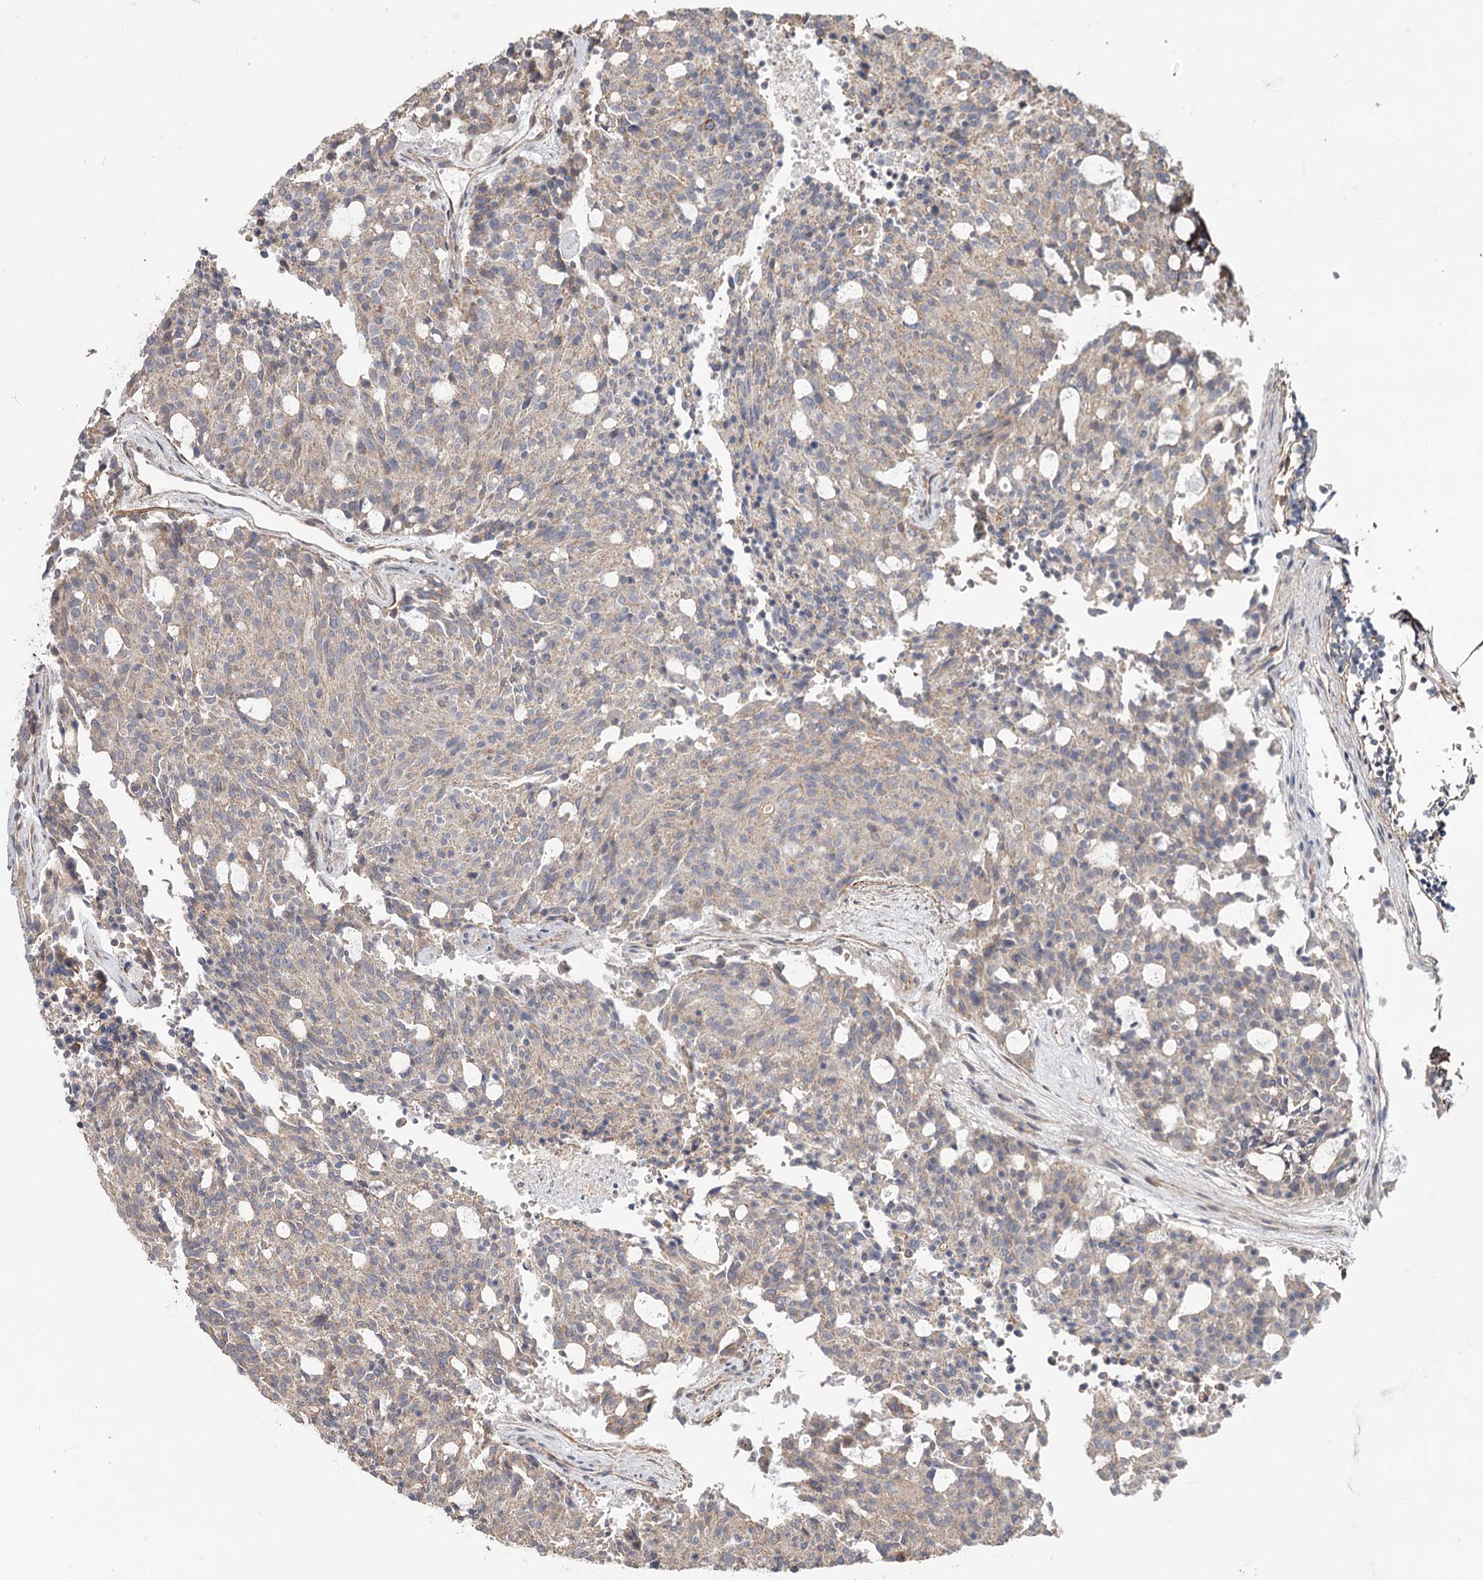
{"staining": {"intensity": "weak", "quantity": ">75%", "location": "cytoplasmic/membranous"}, "tissue": "carcinoid", "cell_type": "Tumor cells", "image_type": "cancer", "snomed": [{"axis": "morphology", "description": "Carcinoid, malignant, NOS"}, {"axis": "topography", "description": "Pancreas"}], "caption": "Carcinoid stained for a protein demonstrates weak cytoplasmic/membranous positivity in tumor cells.", "gene": "DHRS9", "patient": {"sex": "female", "age": 54}}